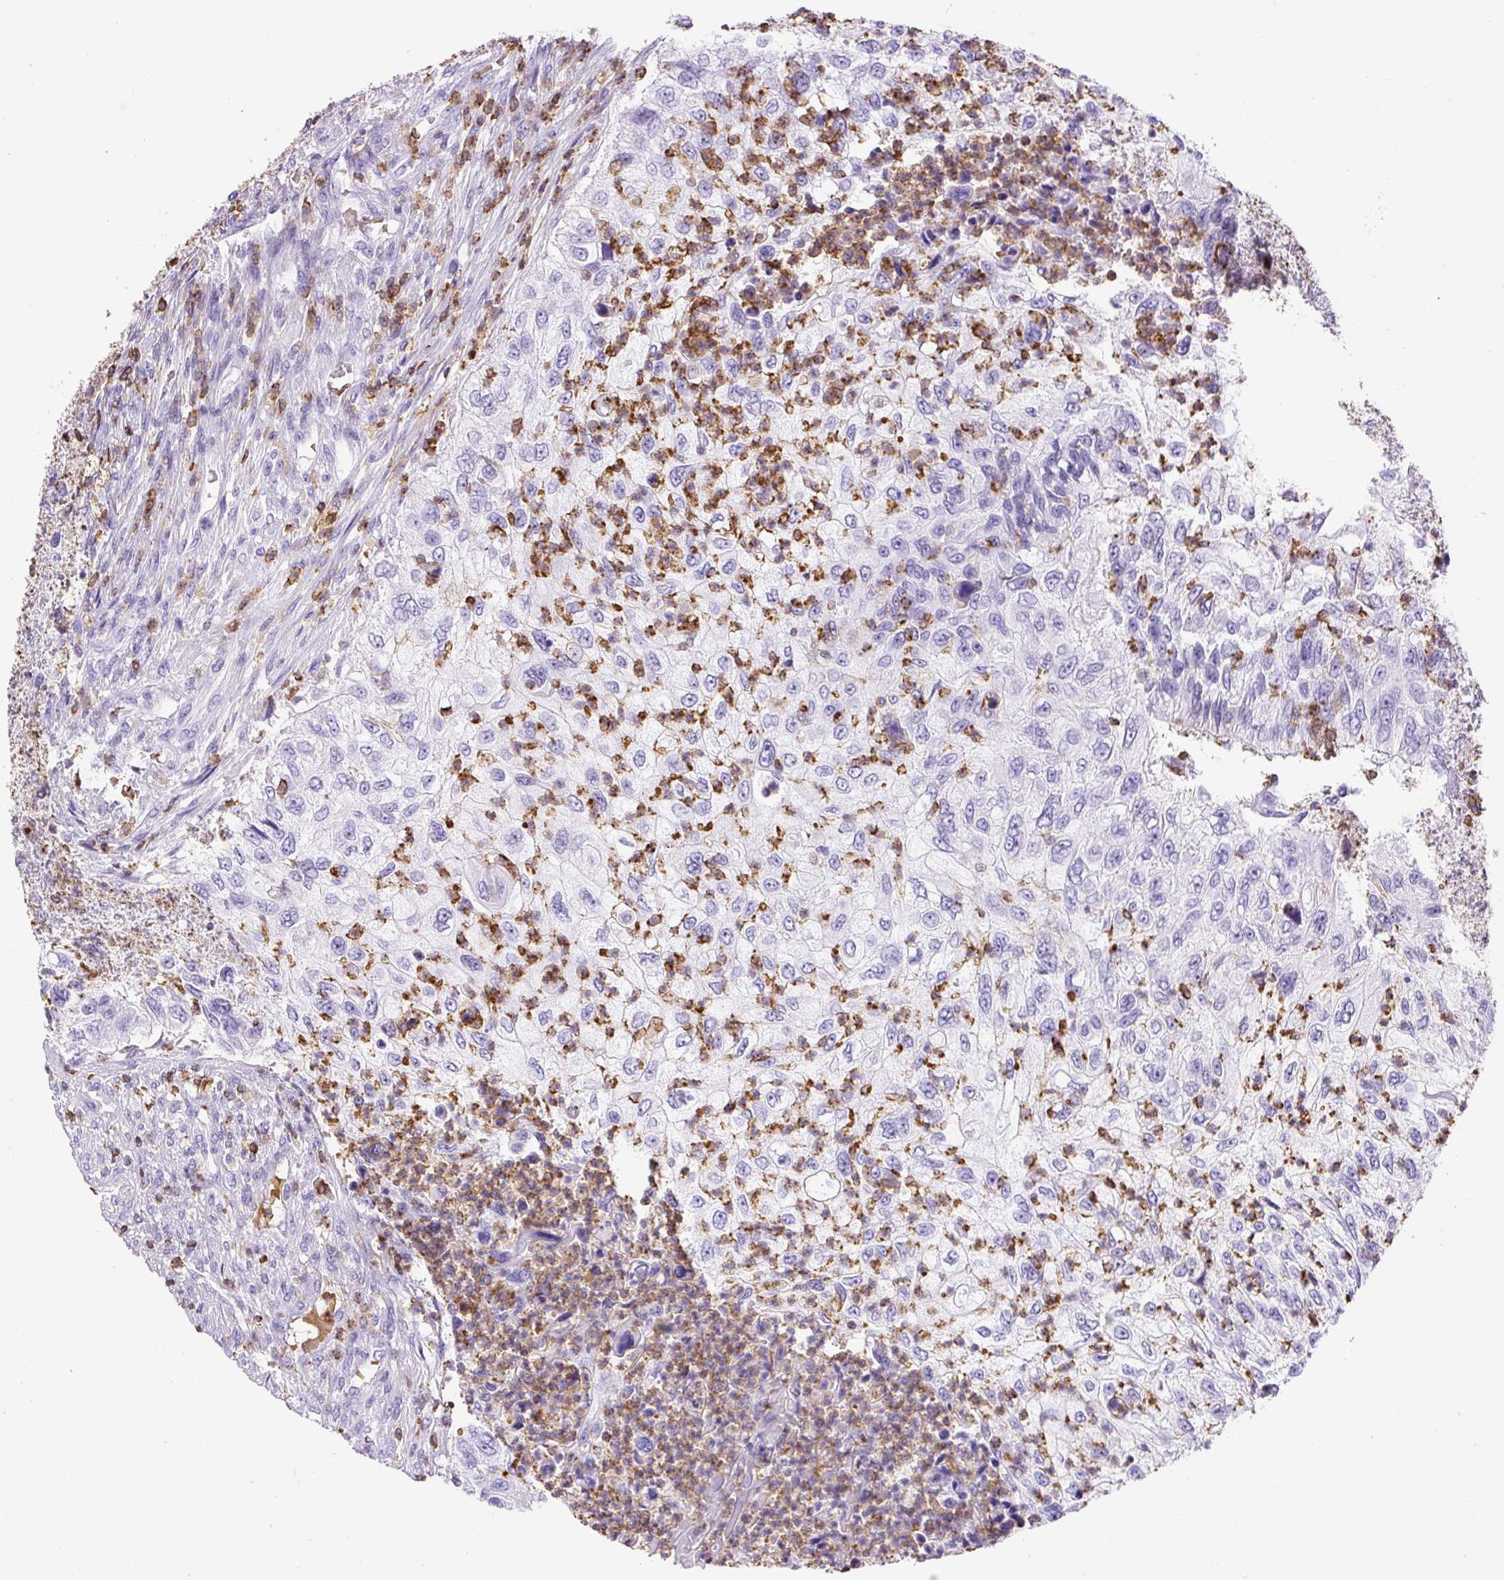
{"staining": {"intensity": "negative", "quantity": "none", "location": "none"}, "tissue": "urothelial cancer", "cell_type": "Tumor cells", "image_type": "cancer", "snomed": [{"axis": "morphology", "description": "Urothelial carcinoma, High grade"}, {"axis": "topography", "description": "Urinary bladder"}], "caption": "IHC of urothelial carcinoma (high-grade) reveals no positivity in tumor cells.", "gene": "FAM228B", "patient": {"sex": "female", "age": 60}}